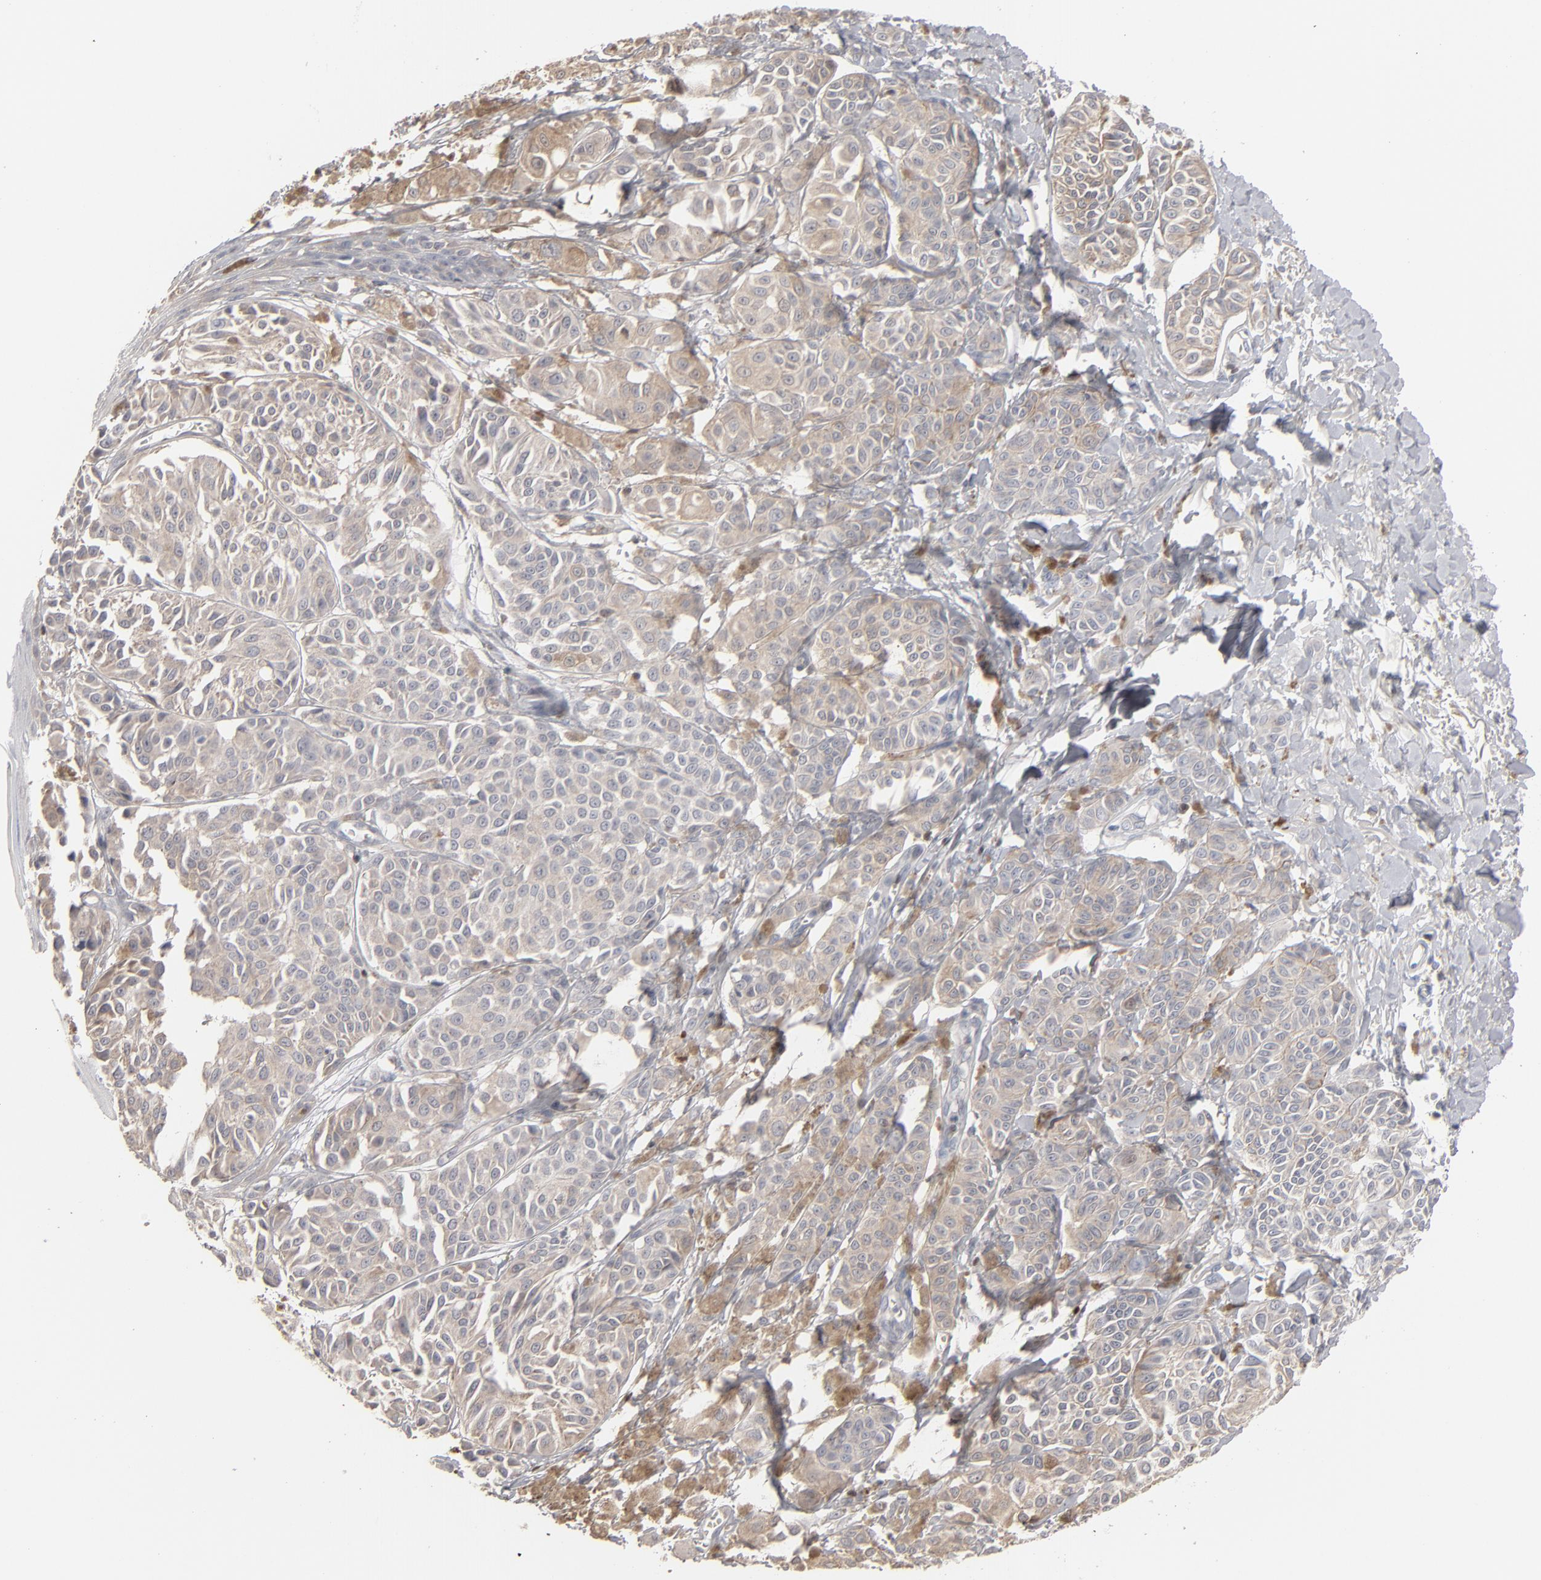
{"staining": {"intensity": "weak", "quantity": ">75%", "location": "cytoplasmic/membranous"}, "tissue": "melanoma", "cell_type": "Tumor cells", "image_type": "cancer", "snomed": [{"axis": "morphology", "description": "Malignant melanoma, NOS"}, {"axis": "topography", "description": "Skin"}], "caption": "Approximately >75% of tumor cells in human melanoma show weak cytoplasmic/membranous protein positivity as visualized by brown immunohistochemical staining.", "gene": "STAT4", "patient": {"sex": "male", "age": 76}}